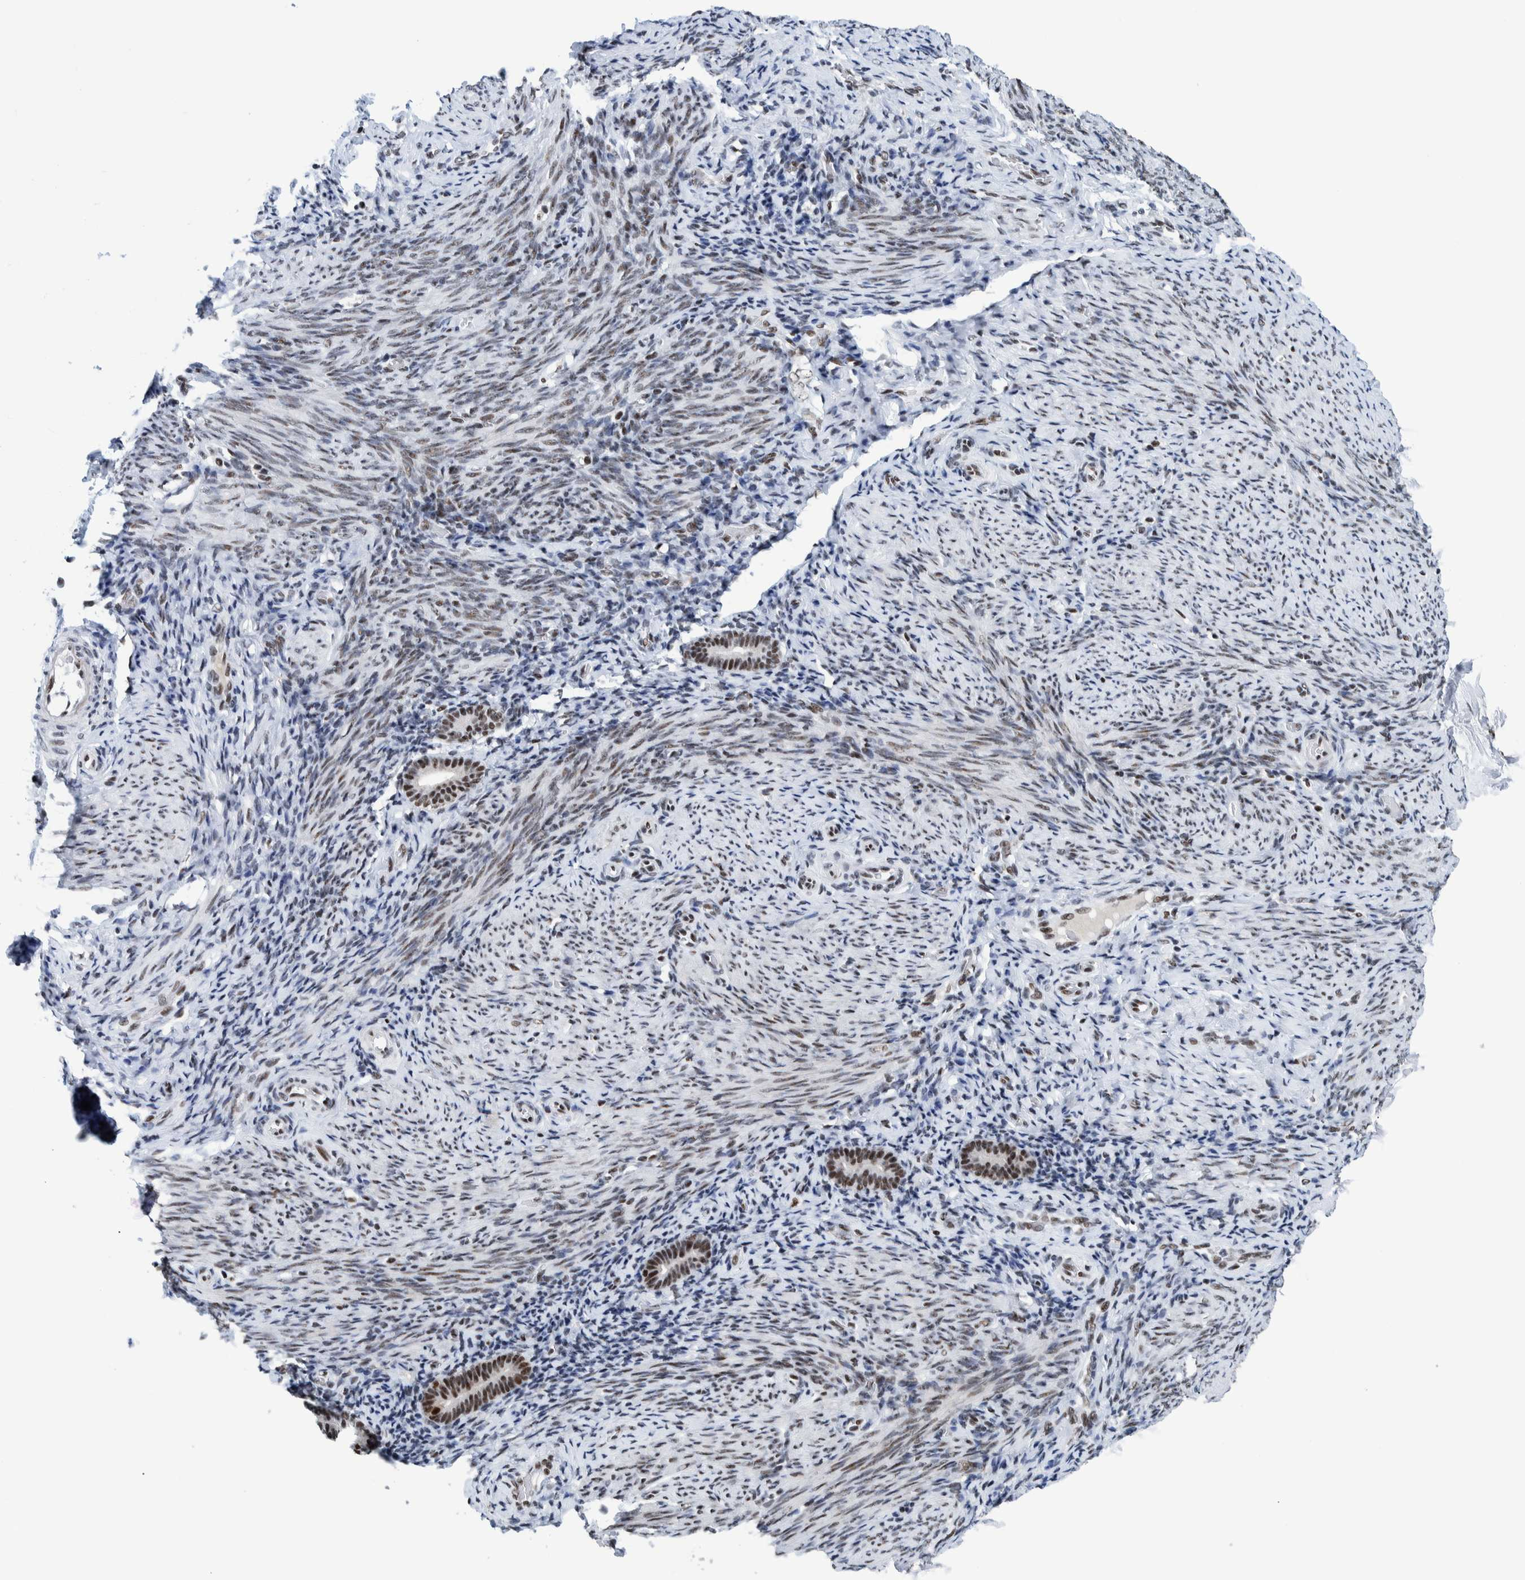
{"staining": {"intensity": "moderate", "quantity": ">75%", "location": "nuclear"}, "tissue": "endometrium", "cell_type": "Cells in endometrial stroma", "image_type": "normal", "snomed": [{"axis": "morphology", "description": "Normal tissue, NOS"}, {"axis": "topography", "description": "Endometrium"}], "caption": "Human endometrium stained with a protein marker demonstrates moderate staining in cells in endometrial stroma.", "gene": "EFTUD2", "patient": {"sex": "female", "age": 51}}